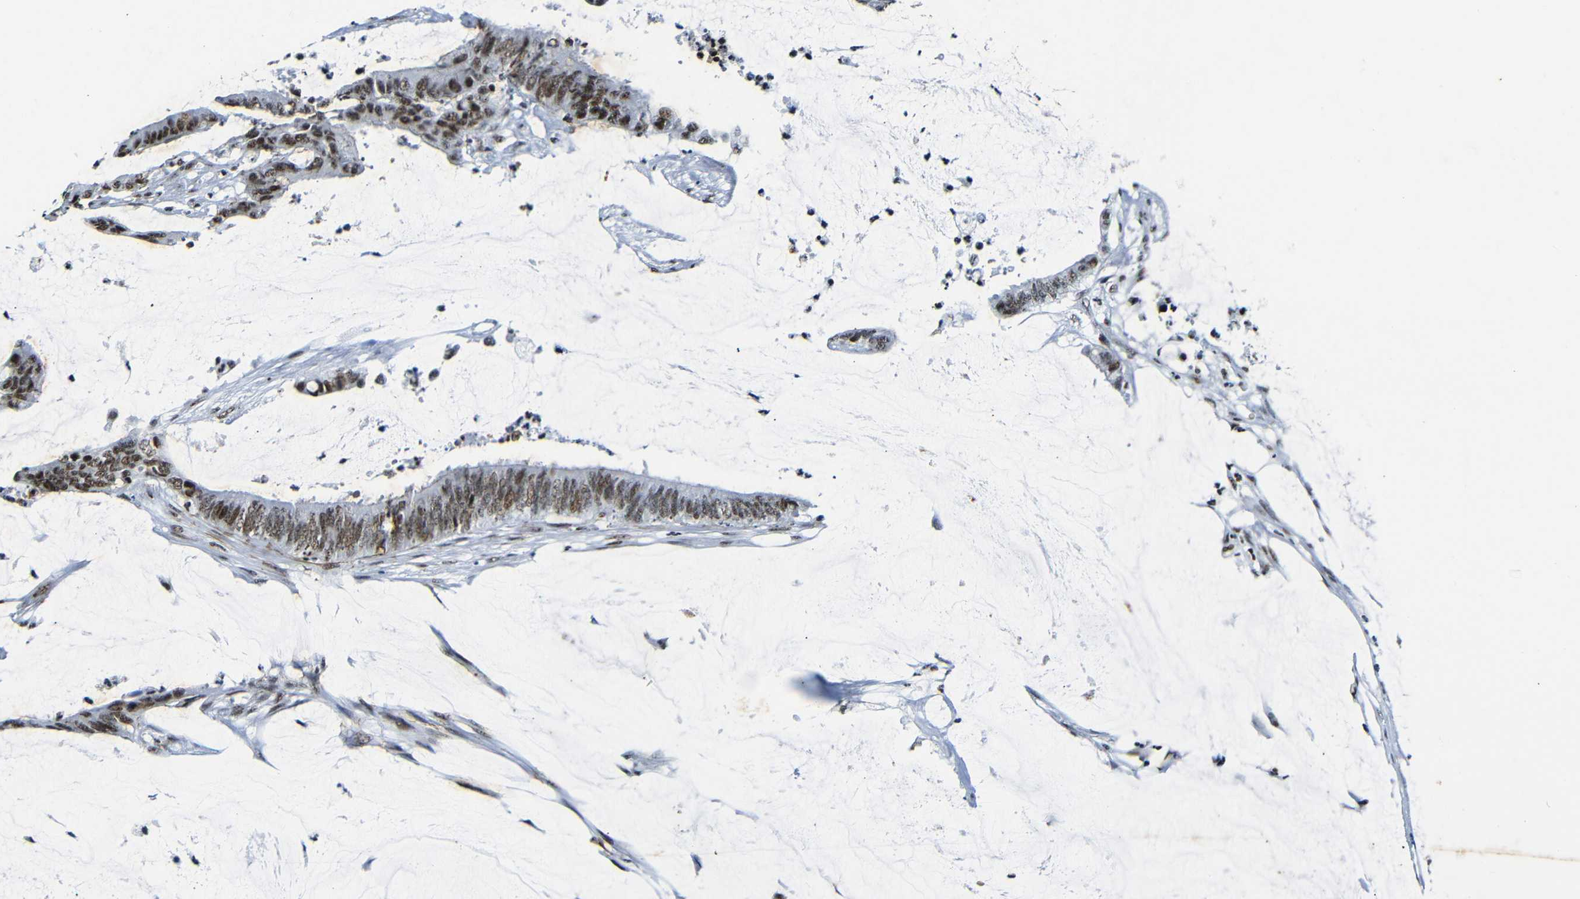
{"staining": {"intensity": "moderate", "quantity": ">75%", "location": "nuclear"}, "tissue": "colorectal cancer", "cell_type": "Tumor cells", "image_type": "cancer", "snomed": [{"axis": "morphology", "description": "Adenocarcinoma, NOS"}, {"axis": "topography", "description": "Rectum"}], "caption": "A brown stain labels moderate nuclear positivity of a protein in human adenocarcinoma (colorectal) tumor cells.", "gene": "SRSF1", "patient": {"sex": "female", "age": 66}}